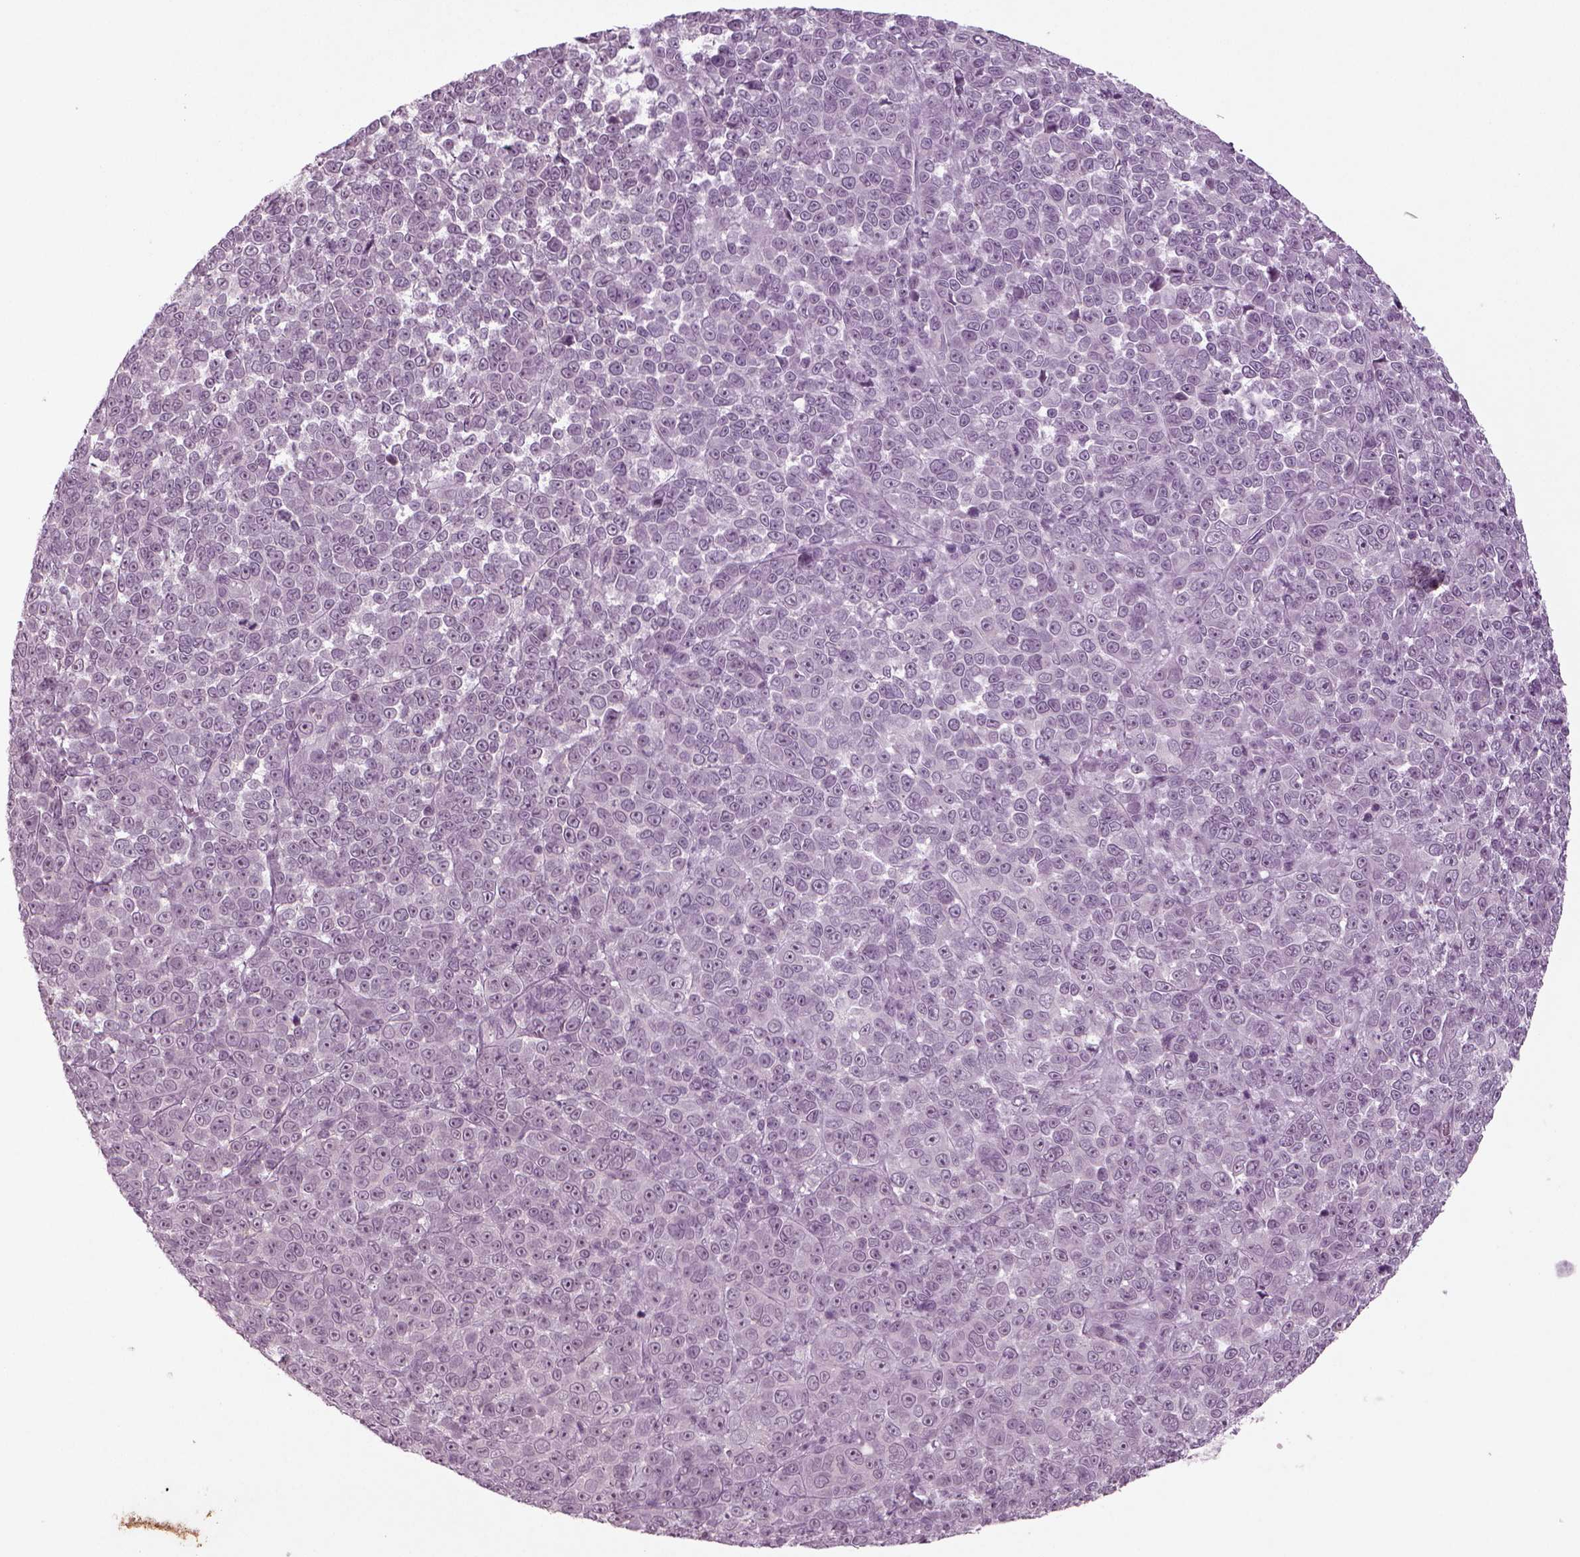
{"staining": {"intensity": "negative", "quantity": "none", "location": "none"}, "tissue": "melanoma", "cell_type": "Tumor cells", "image_type": "cancer", "snomed": [{"axis": "morphology", "description": "Malignant melanoma, NOS"}, {"axis": "topography", "description": "Skin"}], "caption": "This is an immunohistochemistry (IHC) image of human melanoma. There is no staining in tumor cells.", "gene": "MGAT4D", "patient": {"sex": "female", "age": 95}}